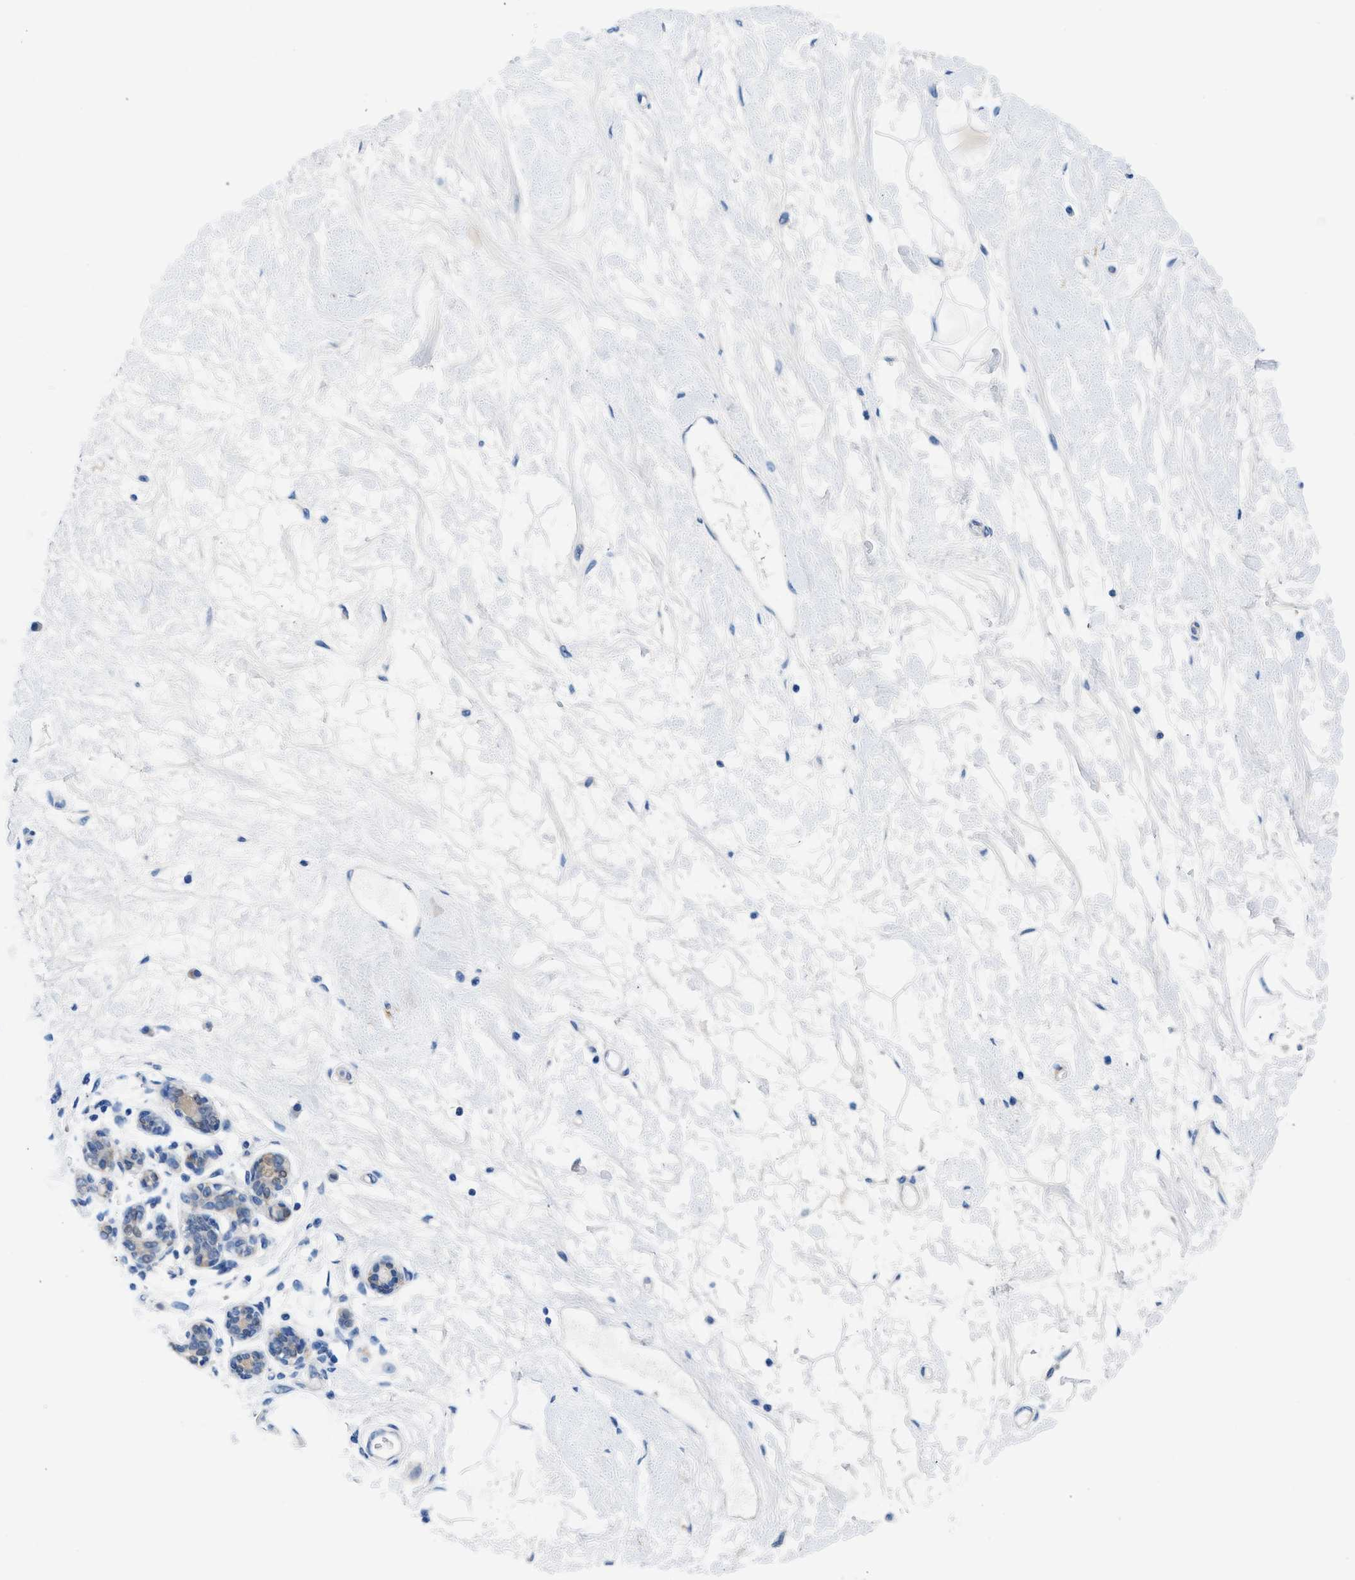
{"staining": {"intensity": "negative", "quantity": "none", "location": "none"}, "tissue": "breast", "cell_type": "Adipocytes", "image_type": "normal", "snomed": [{"axis": "morphology", "description": "Normal tissue, NOS"}, {"axis": "morphology", "description": "Lobular carcinoma"}, {"axis": "topography", "description": "Breast"}], "caption": "Immunohistochemistry (IHC) micrograph of benign breast: breast stained with DAB reveals no significant protein staining in adipocytes.", "gene": "FADS6", "patient": {"sex": "female", "age": 59}}